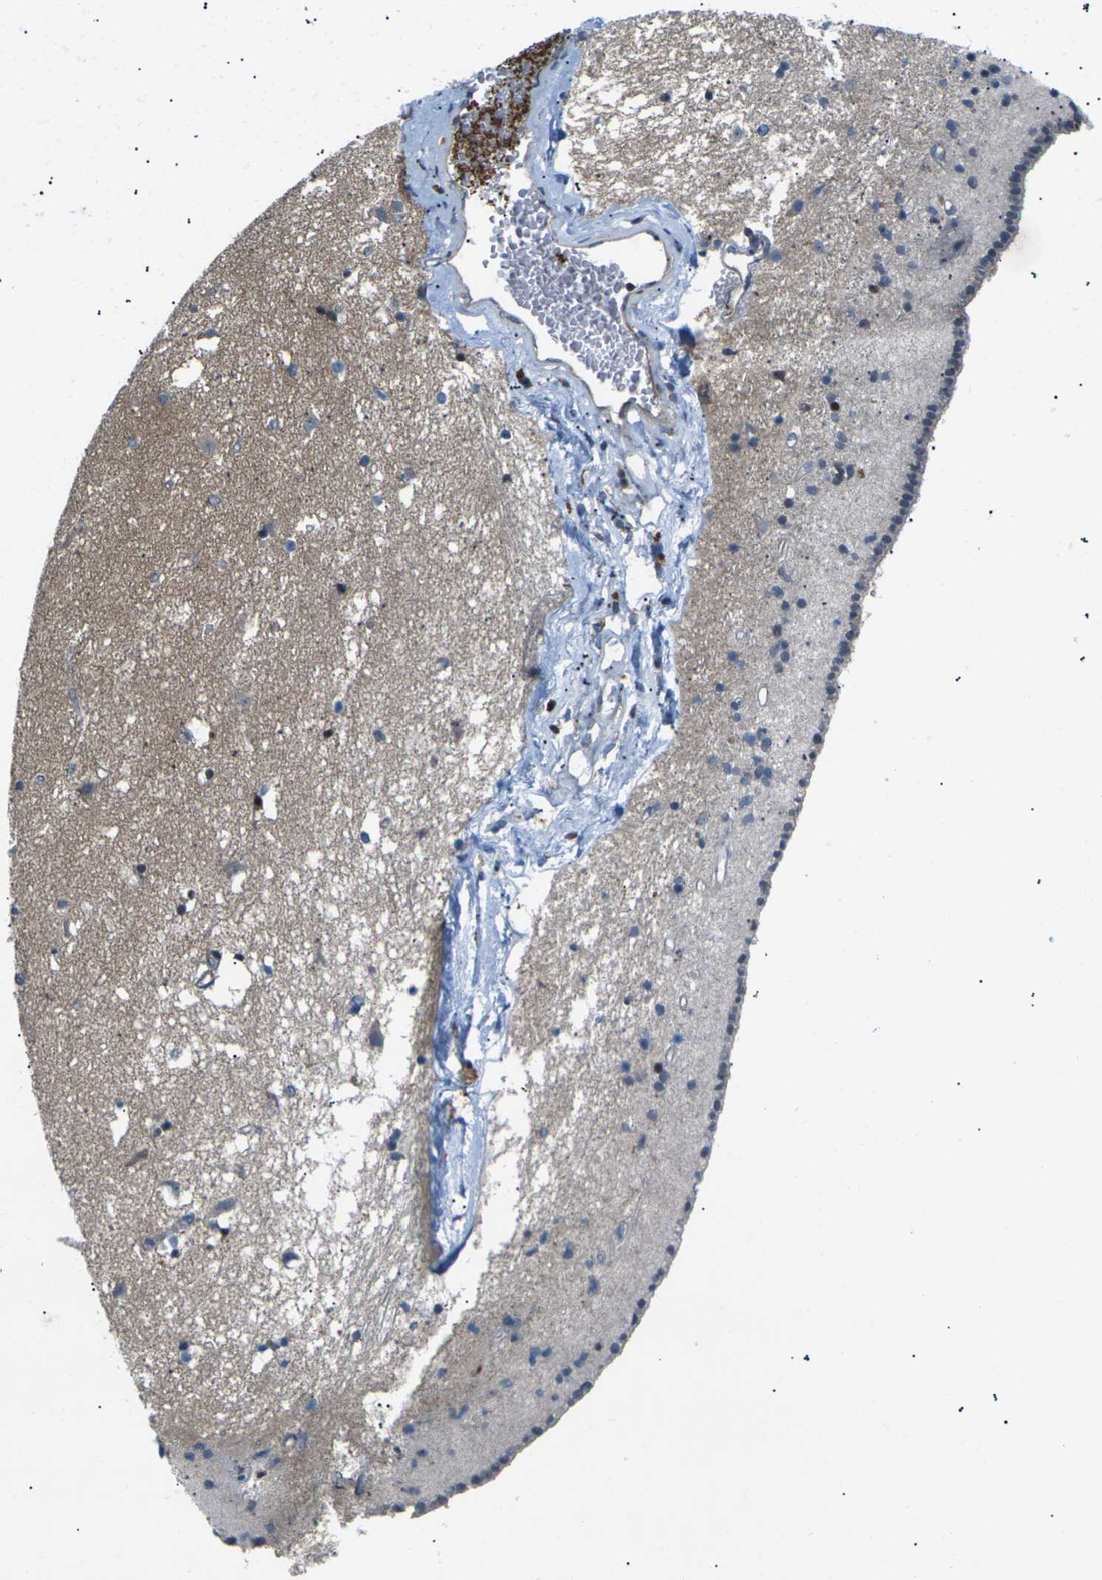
{"staining": {"intensity": "moderate", "quantity": "<25%", "location": "cytoplasmic/membranous"}, "tissue": "caudate", "cell_type": "Glial cells", "image_type": "normal", "snomed": [{"axis": "morphology", "description": "Normal tissue, NOS"}, {"axis": "topography", "description": "Lateral ventricle wall"}], "caption": "Glial cells display low levels of moderate cytoplasmic/membranous positivity in approximately <25% of cells in benign caudate.", "gene": "RPS6KA3", "patient": {"sex": "male", "age": 45}}